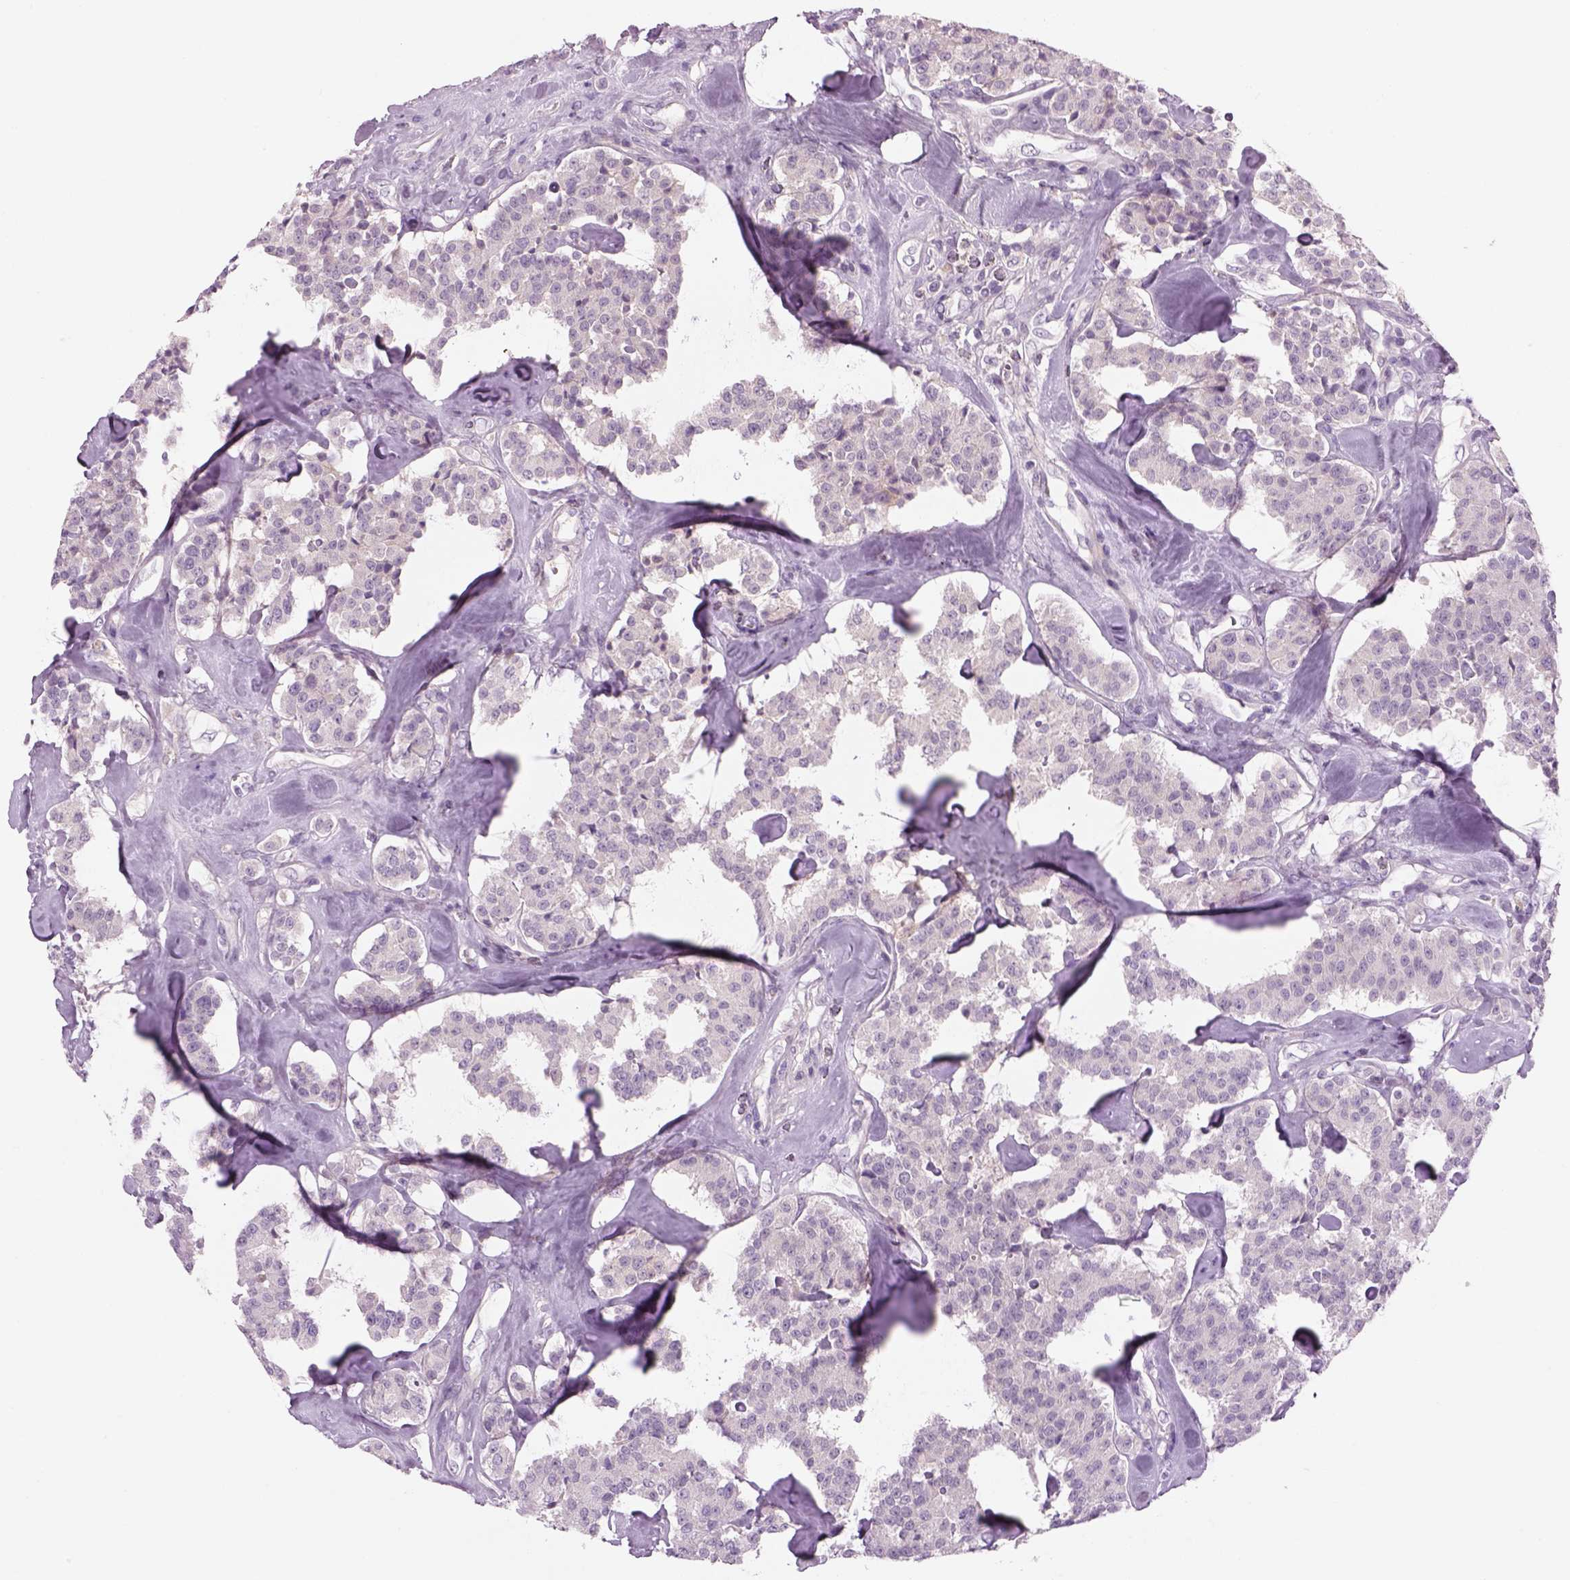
{"staining": {"intensity": "negative", "quantity": "none", "location": "none"}, "tissue": "carcinoid", "cell_type": "Tumor cells", "image_type": "cancer", "snomed": [{"axis": "morphology", "description": "Carcinoid, malignant, NOS"}, {"axis": "topography", "description": "Pancreas"}], "caption": "High magnification brightfield microscopy of malignant carcinoid stained with DAB (3,3'-diaminobenzidine) (brown) and counterstained with hematoxylin (blue): tumor cells show no significant expression.", "gene": "MDH1B", "patient": {"sex": "male", "age": 41}}